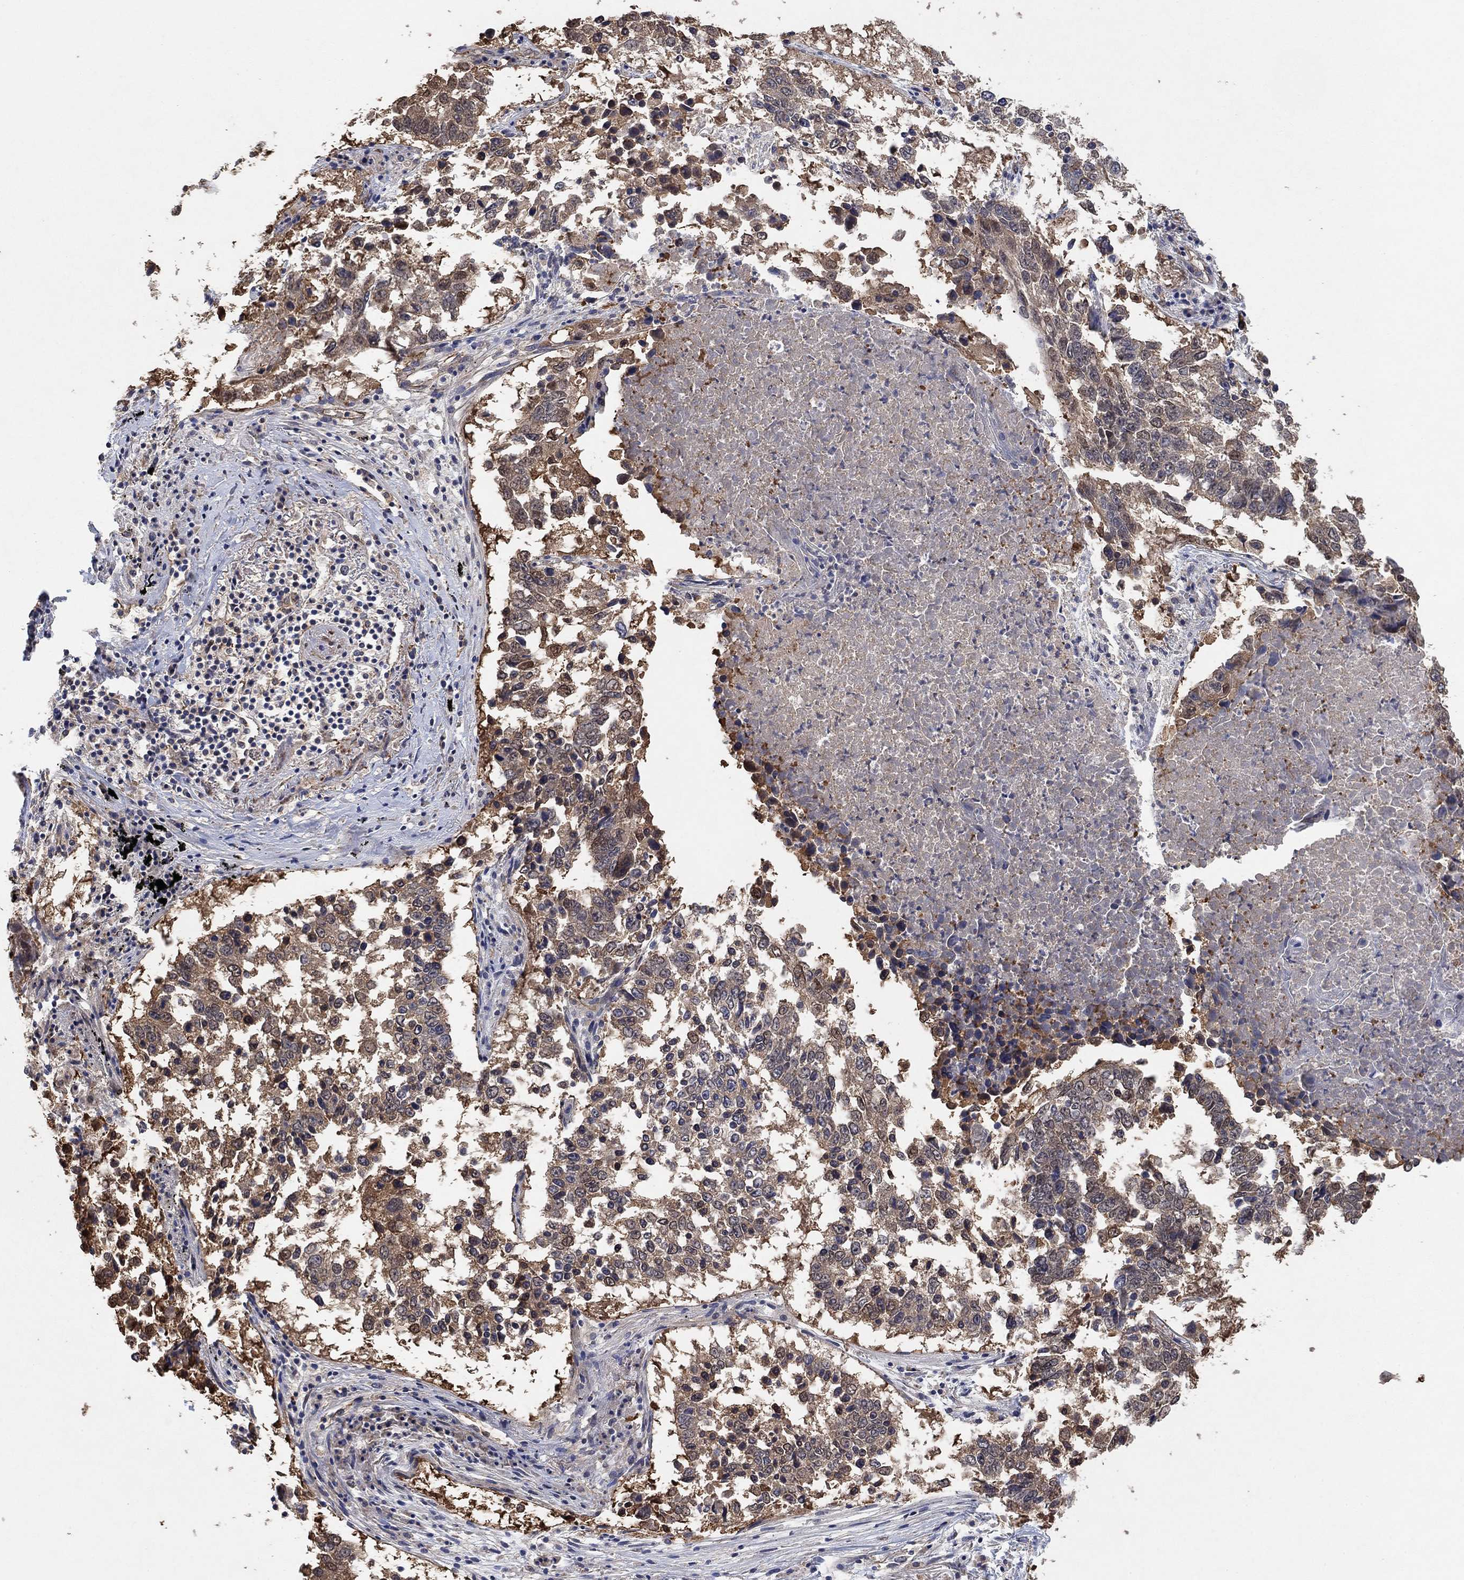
{"staining": {"intensity": "moderate", "quantity": "<25%", "location": "cytoplasmic/membranous"}, "tissue": "lung cancer", "cell_type": "Tumor cells", "image_type": "cancer", "snomed": [{"axis": "morphology", "description": "Squamous cell carcinoma, NOS"}, {"axis": "topography", "description": "Lung"}], "caption": "Protein analysis of lung squamous cell carcinoma tissue shows moderate cytoplasmic/membranous expression in about <25% of tumor cells.", "gene": "MCUR1", "patient": {"sex": "male", "age": 82}}